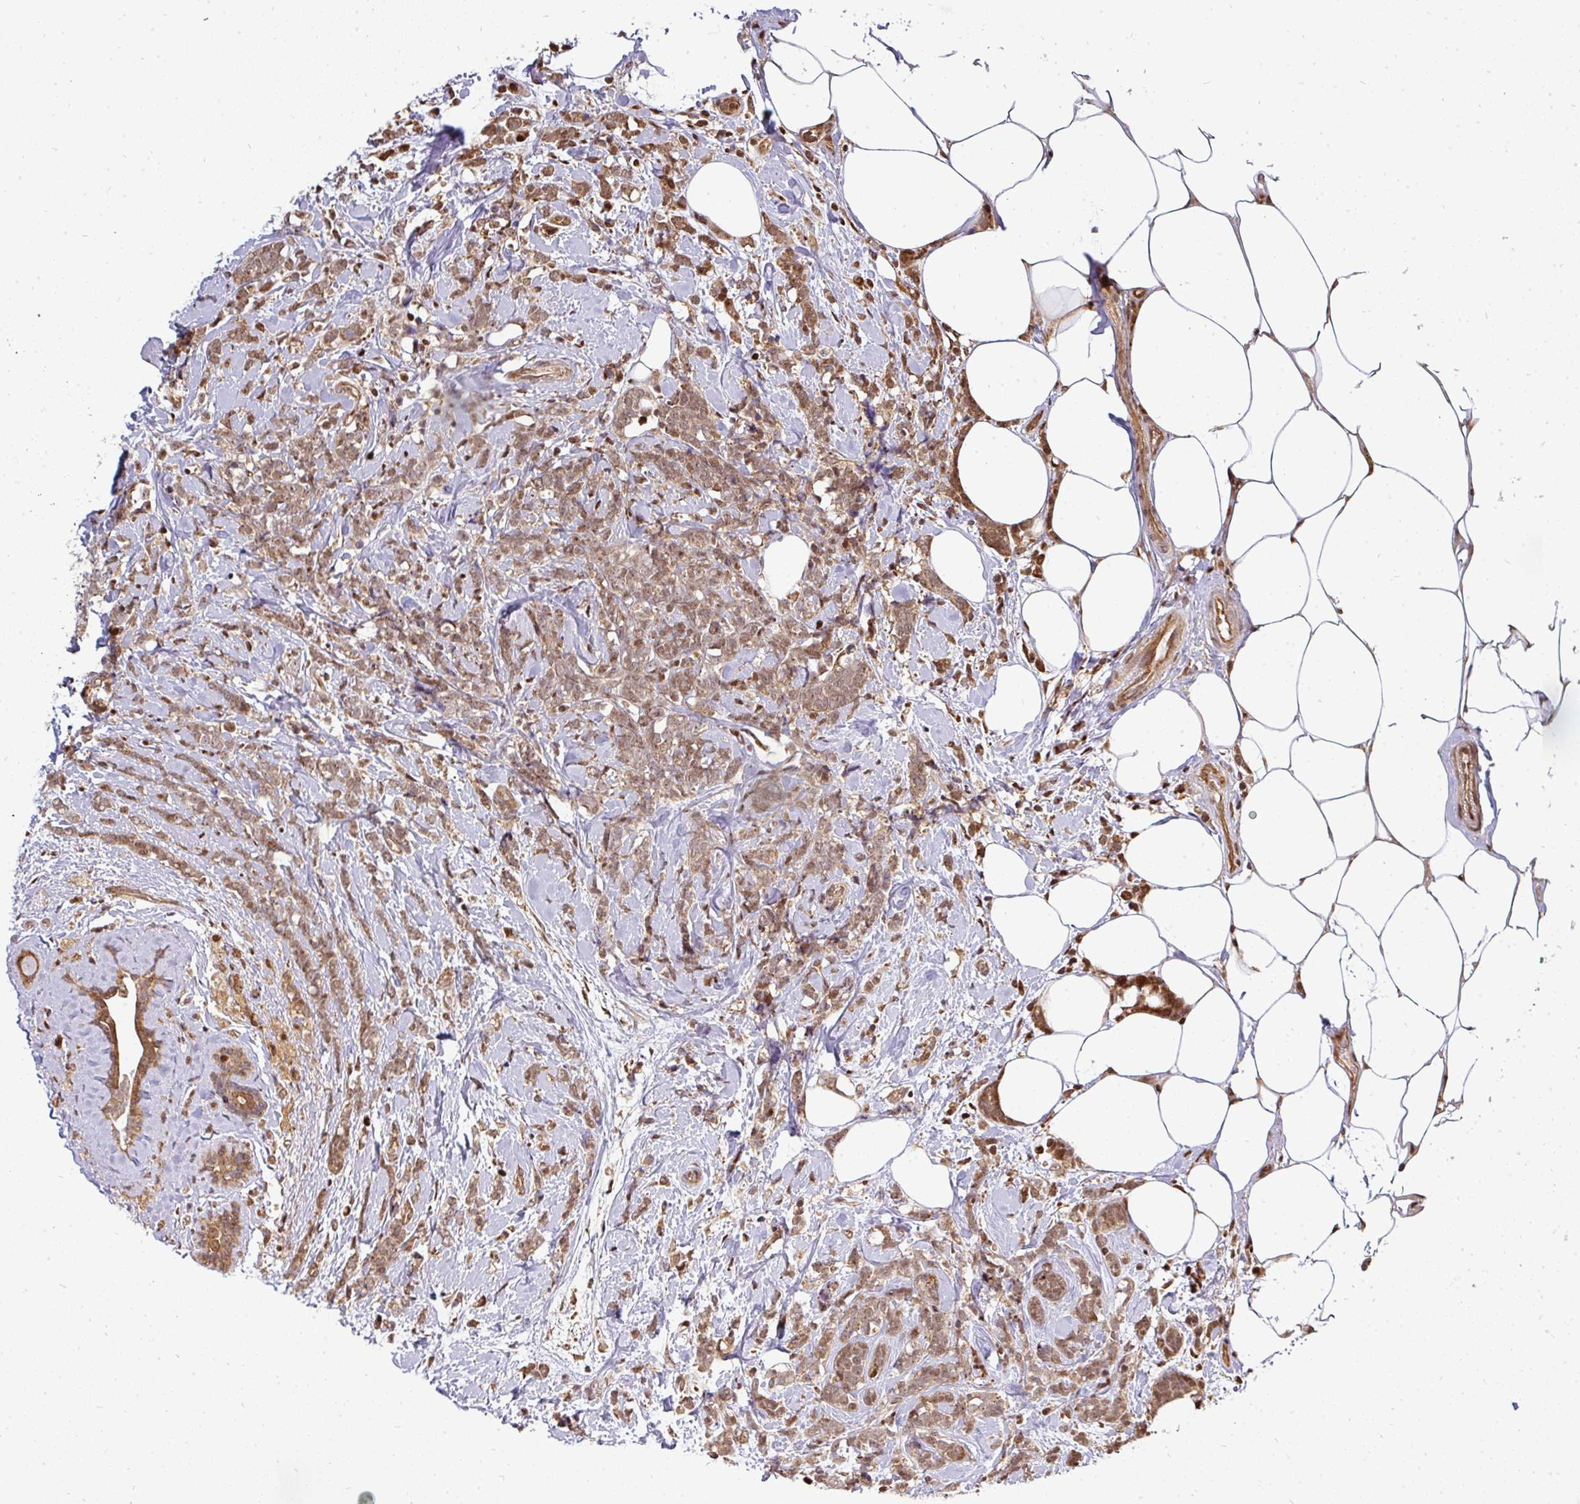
{"staining": {"intensity": "moderate", "quantity": ">75%", "location": "cytoplasmic/membranous,nuclear"}, "tissue": "breast cancer", "cell_type": "Tumor cells", "image_type": "cancer", "snomed": [{"axis": "morphology", "description": "Lobular carcinoma"}, {"axis": "topography", "description": "Breast"}], "caption": "Lobular carcinoma (breast) stained with DAB immunohistochemistry shows medium levels of moderate cytoplasmic/membranous and nuclear expression in about >75% of tumor cells. (Brightfield microscopy of DAB IHC at high magnification).", "gene": "PATZ1", "patient": {"sex": "female", "age": 58}}